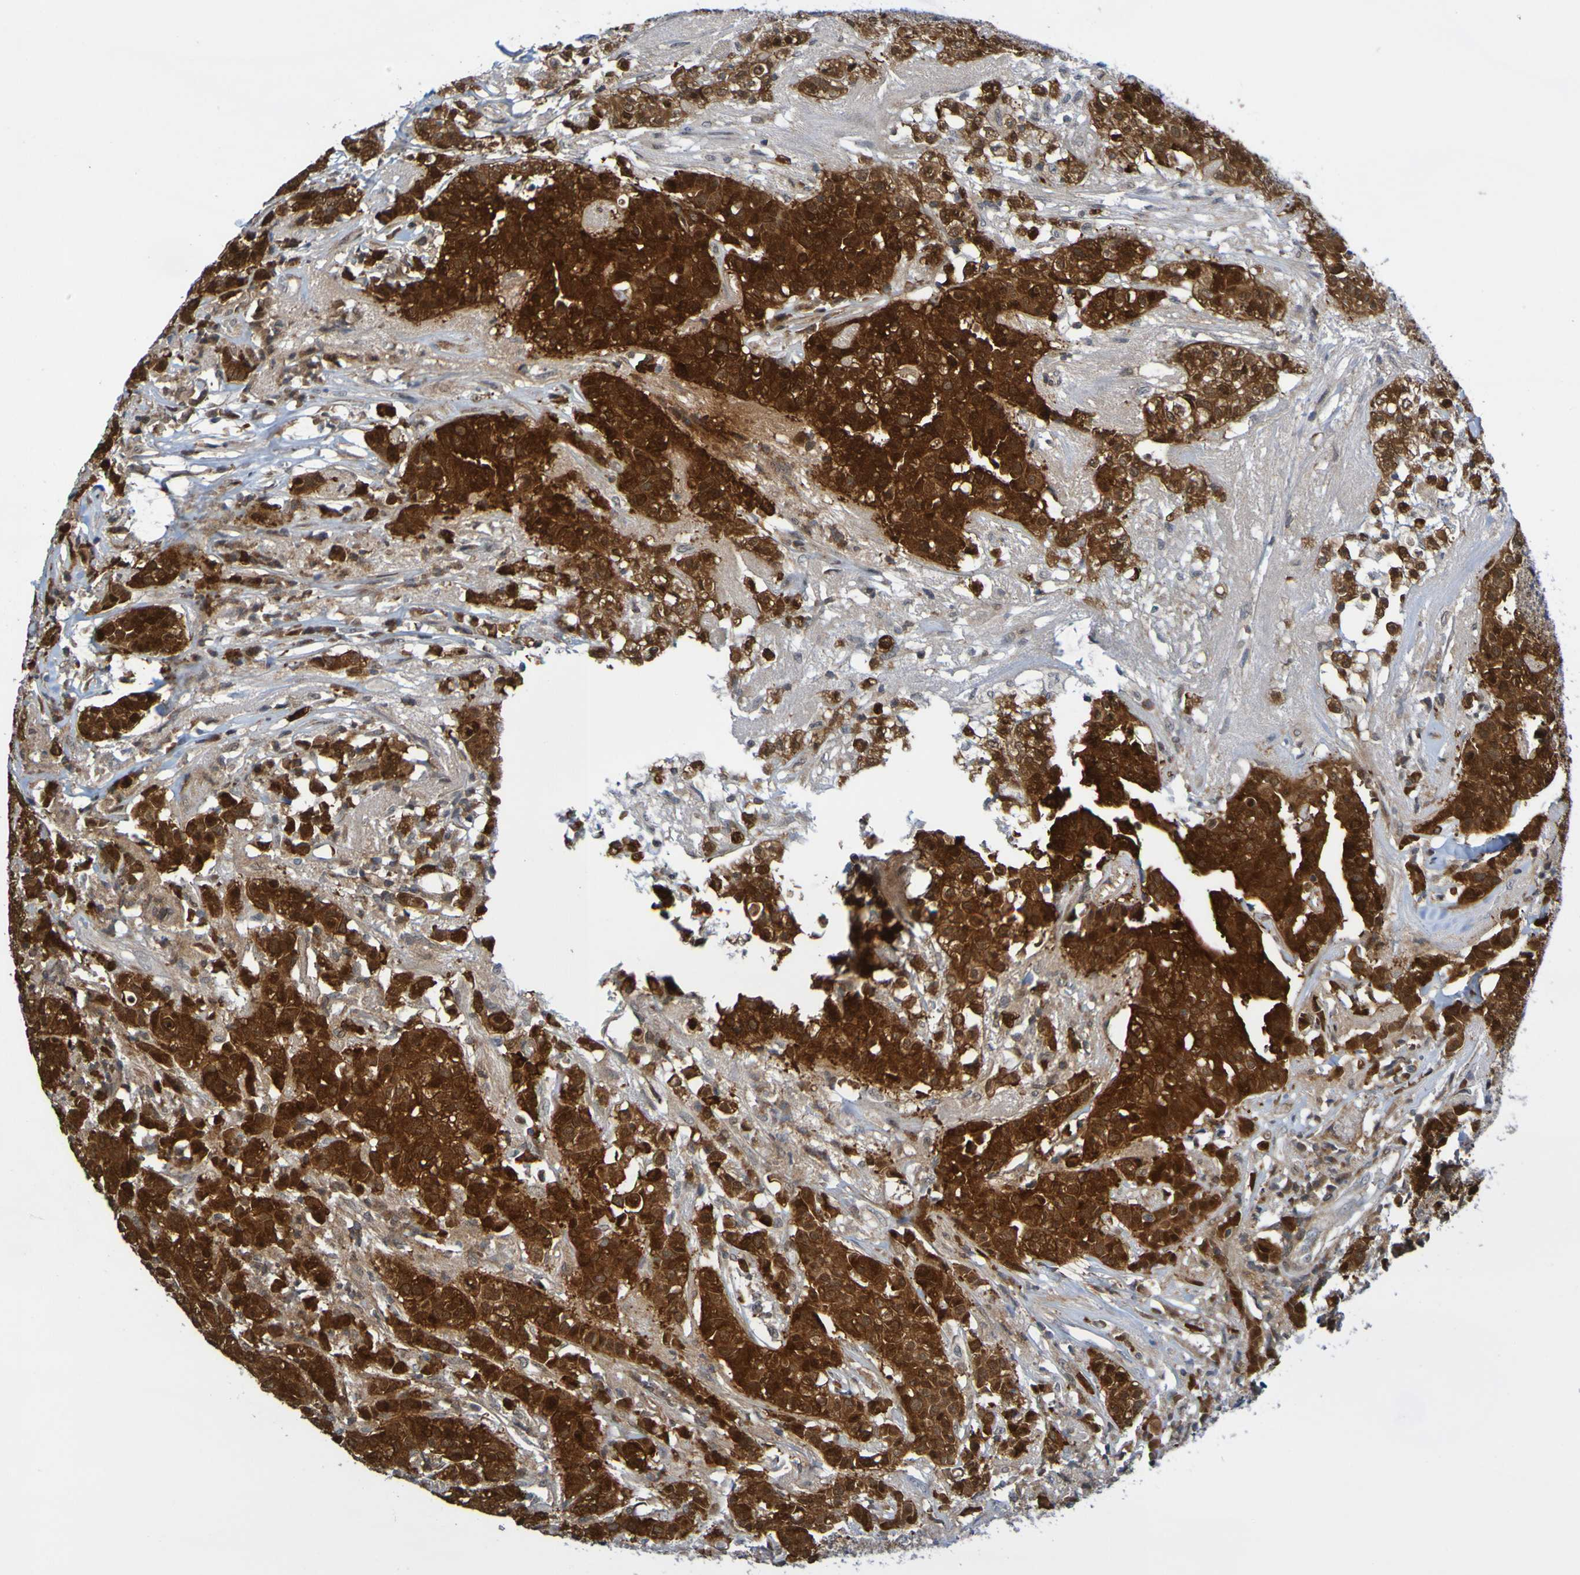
{"staining": {"intensity": "strong", "quantity": ">75%", "location": "cytoplasmic/membranous"}, "tissue": "head and neck cancer", "cell_type": "Tumor cells", "image_type": "cancer", "snomed": [{"axis": "morphology", "description": "Adenocarcinoma, NOS"}, {"axis": "topography", "description": "Salivary gland"}, {"axis": "topography", "description": "Head-Neck"}], "caption": "About >75% of tumor cells in human head and neck cancer show strong cytoplasmic/membranous protein positivity as visualized by brown immunohistochemical staining.", "gene": "ATIC", "patient": {"sex": "female", "age": 65}}